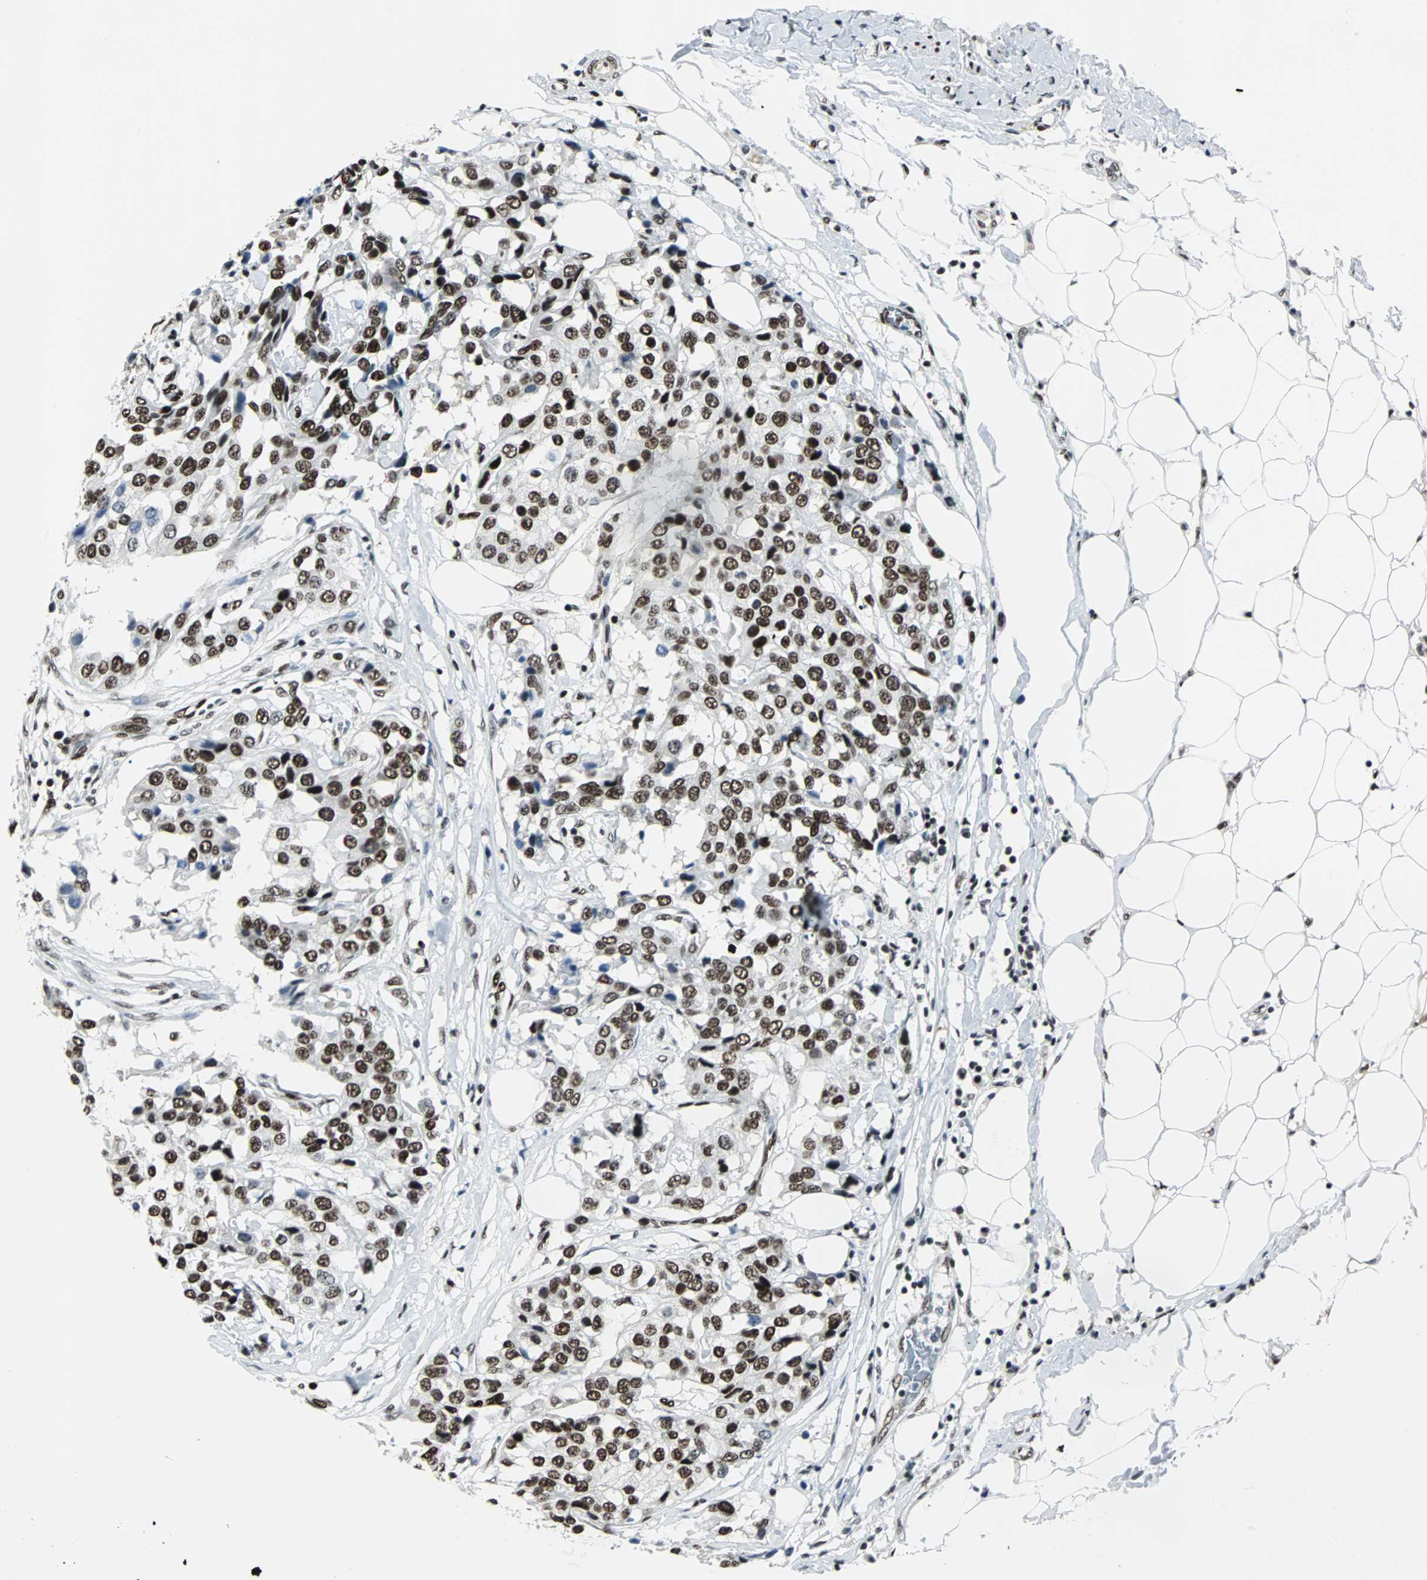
{"staining": {"intensity": "strong", "quantity": ">75%", "location": "nuclear"}, "tissue": "breast cancer", "cell_type": "Tumor cells", "image_type": "cancer", "snomed": [{"axis": "morphology", "description": "Duct carcinoma"}, {"axis": "topography", "description": "Breast"}], "caption": "Breast cancer tissue demonstrates strong nuclear expression in approximately >75% of tumor cells", "gene": "MEF2D", "patient": {"sex": "female", "age": 80}}